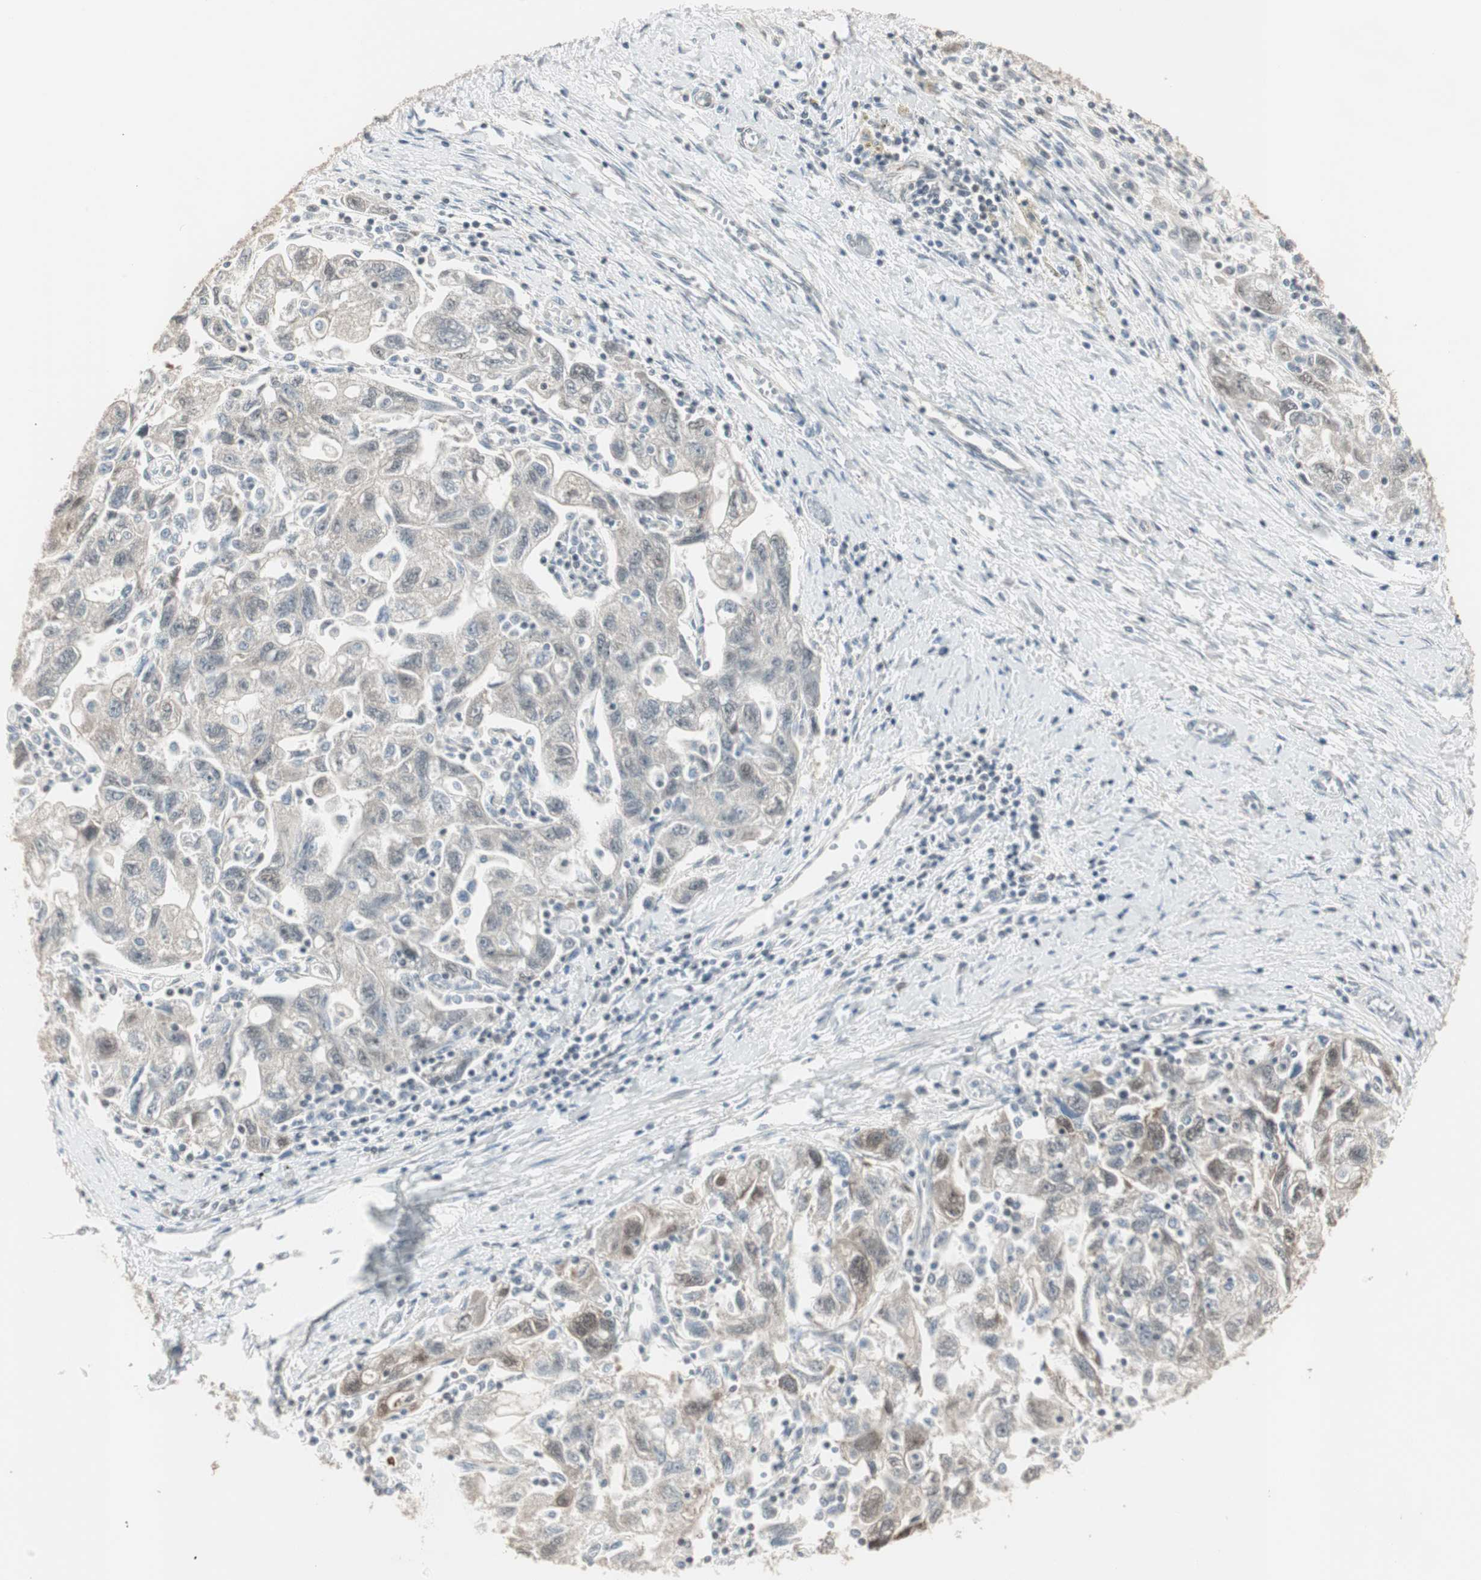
{"staining": {"intensity": "weak", "quantity": "25%-75%", "location": "cytoplasmic/membranous,nuclear"}, "tissue": "ovarian cancer", "cell_type": "Tumor cells", "image_type": "cancer", "snomed": [{"axis": "morphology", "description": "Carcinoma, NOS"}, {"axis": "morphology", "description": "Cystadenocarcinoma, serous, NOS"}, {"axis": "topography", "description": "Ovary"}], "caption": "Immunohistochemistry (IHC) image of neoplastic tissue: serous cystadenocarcinoma (ovarian) stained using IHC demonstrates low levels of weak protein expression localized specifically in the cytoplasmic/membranous and nuclear of tumor cells, appearing as a cytoplasmic/membranous and nuclear brown color.", "gene": "PDZK1", "patient": {"sex": "female", "age": 69}}